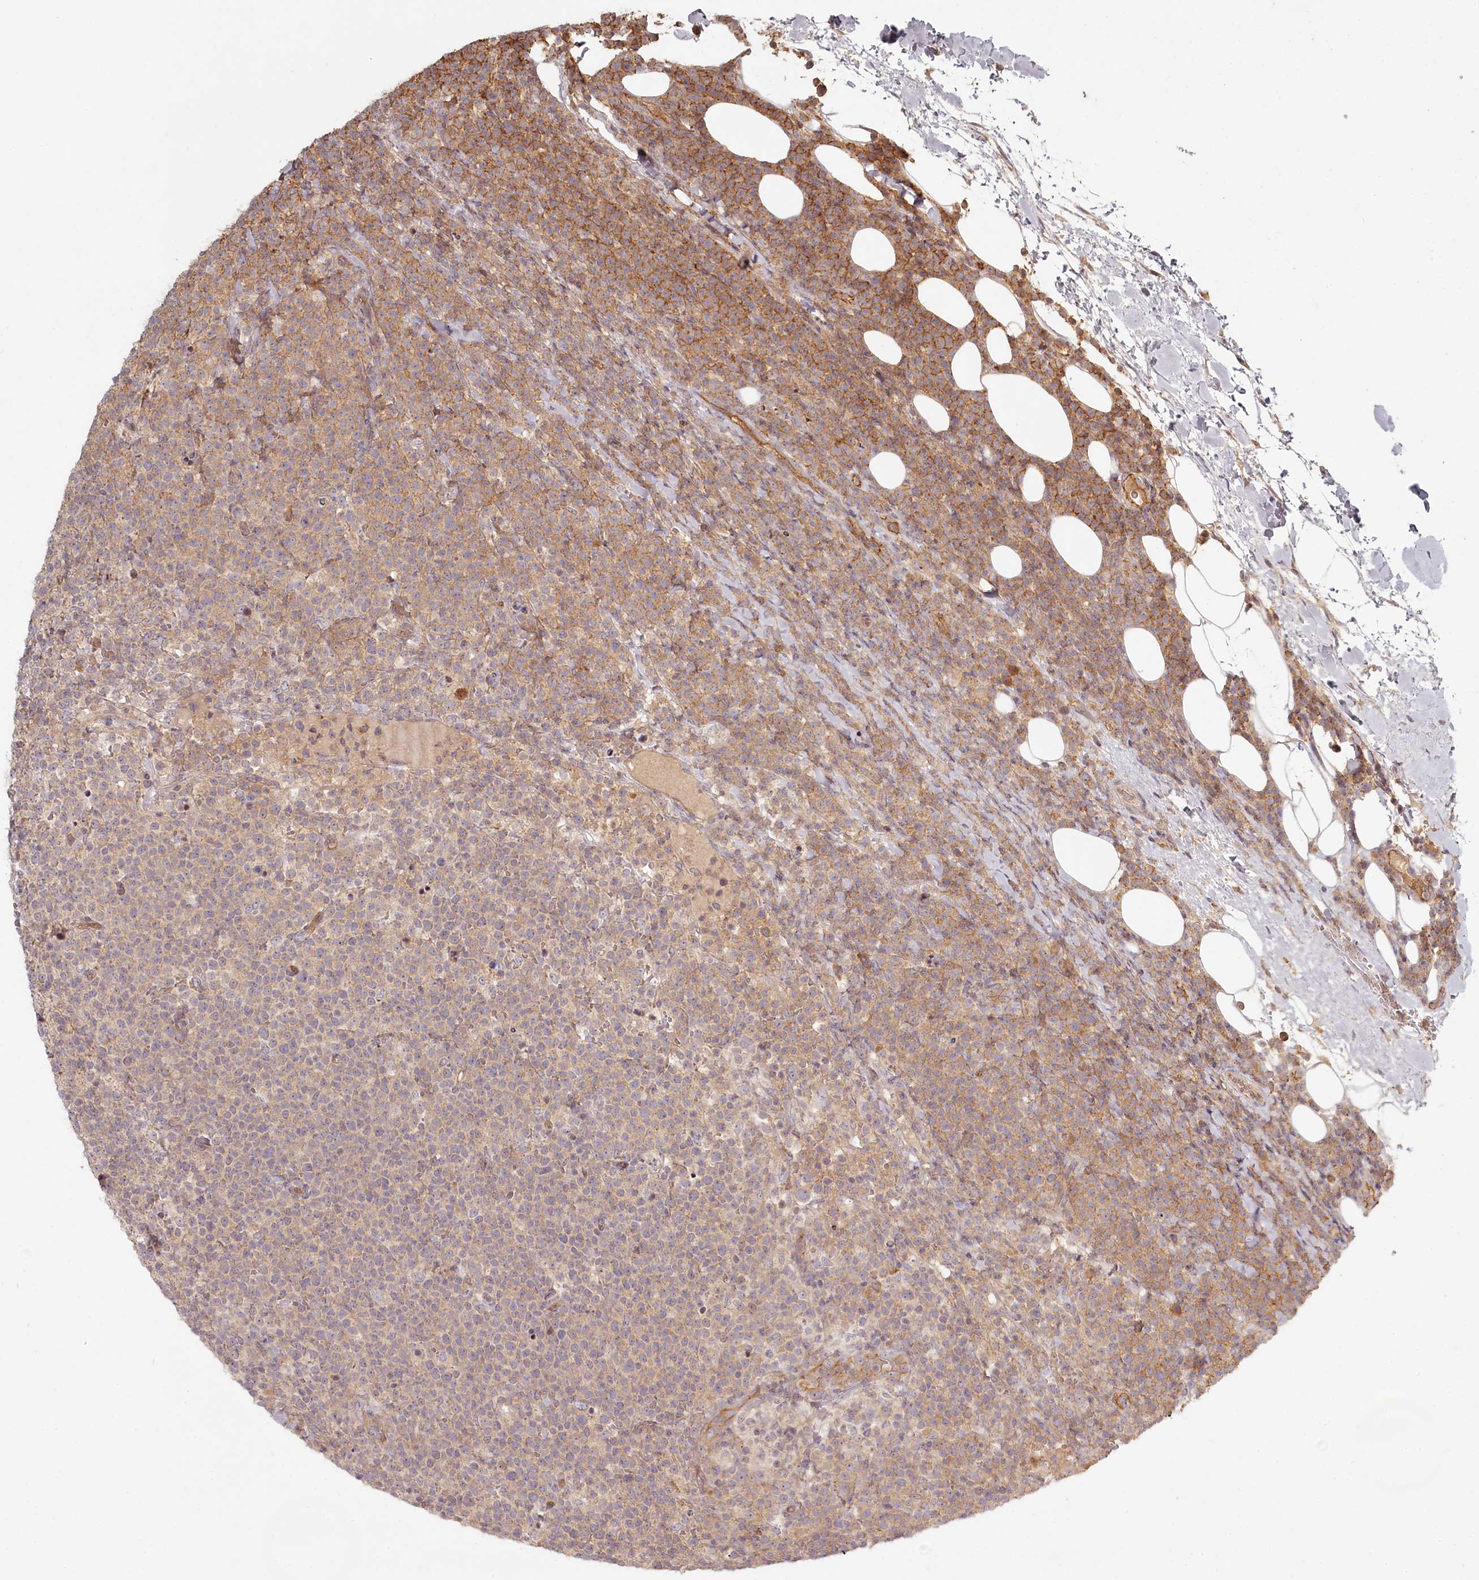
{"staining": {"intensity": "weak", "quantity": "25%-75%", "location": "cytoplasmic/membranous"}, "tissue": "lymphoma", "cell_type": "Tumor cells", "image_type": "cancer", "snomed": [{"axis": "morphology", "description": "Malignant lymphoma, non-Hodgkin's type, High grade"}, {"axis": "topography", "description": "Lymph node"}], "caption": "An immunohistochemistry photomicrograph of tumor tissue is shown. Protein staining in brown labels weak cytoplasmic/membranous positivity in high-grade malignant lymphoma, non-Hodgkin's type within tumor cells.", "gene": "TMIE", "patient": {"sex": "male", "age": 61}}